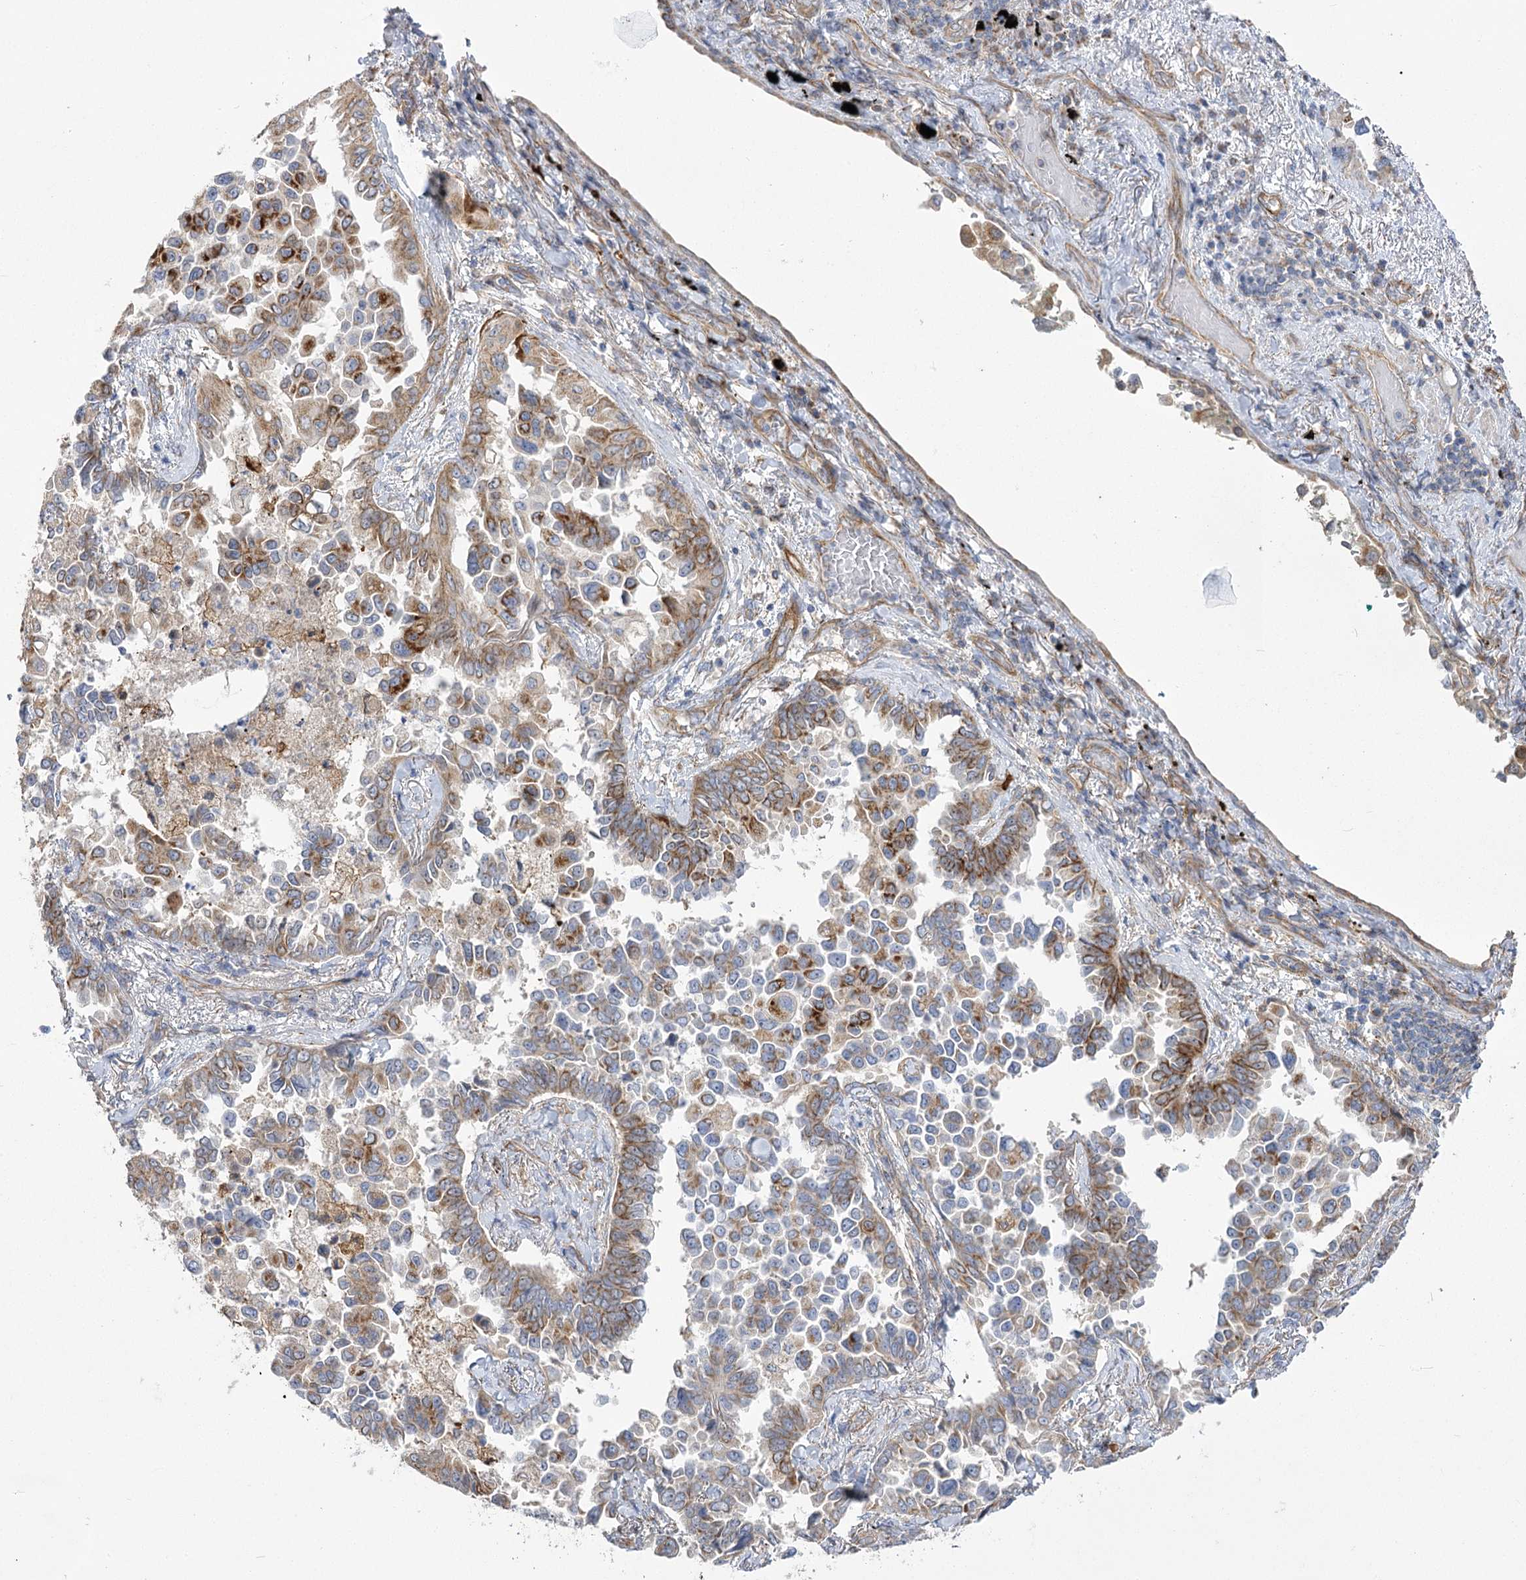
{"staining": {"intensity": "moderate", "quantity": "25%-75%", "location": "cytoplasmic/membranous"}, "tissue": "lung cancer", "cell_type": "Tumor cells", "image_type": "cancer", "snomed": [{"axis": "morphology", "description": "Adenocarcinoma, NOS"}, {"axis": "topography", "description": "Lung"}], "caption": "Immunohistochemistry (IHC) of human lung cancer displays medium levels of moderate cytoplasmic/membranous expression in approximately 25%-75% of tumor cells.", "gene": "RMDN2", "patient": {"sex": "female", "age": 67}}